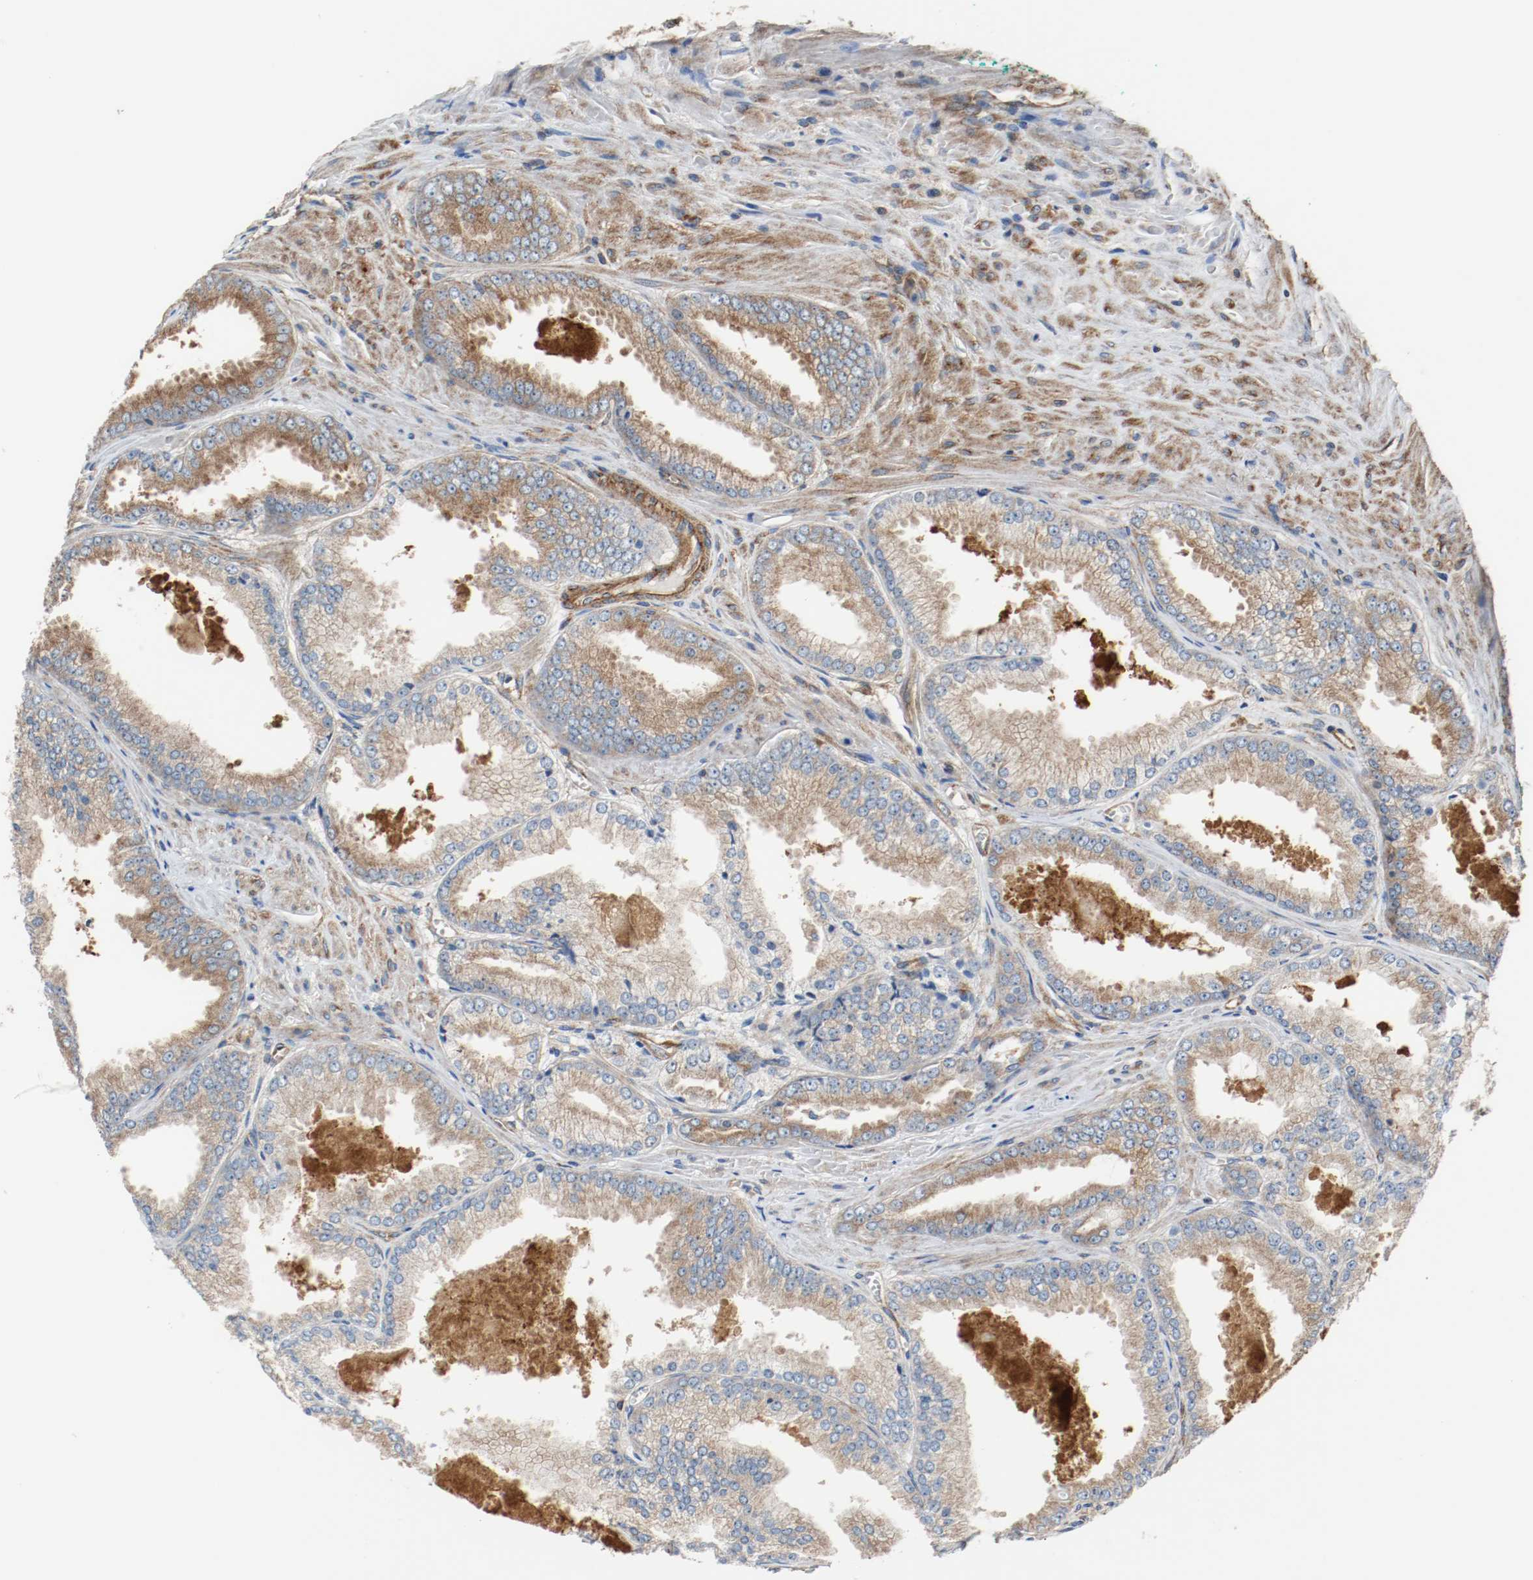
{"staining": {"intensity": "weak", "quantity": ">75%", "location": "cytoplasmic/membranous"}, "tissue": "prostate cancer", "cell_type": "Tumor cells", "image_type": "cancer", "snomed": [{"axis": "morphology", "description": "Adenocarcinoma, High grade"}, {"axis": "topography", "description": "Prostate"}], "caption": "IHC staining of high-grade adenocarcinoma (prostate), which reveals low levels of weak cytoplasmic/membranous staining in approximately >75% of tumor cells indicating weak cytoplasmic/membranous protein positivity. The staining was performed using DAB (brown) for protein detection and nuclei were counterstained in hematoxylin (blue).", "gene": "TUBA3D", "patient": {"sex": "male", "age": 61}}